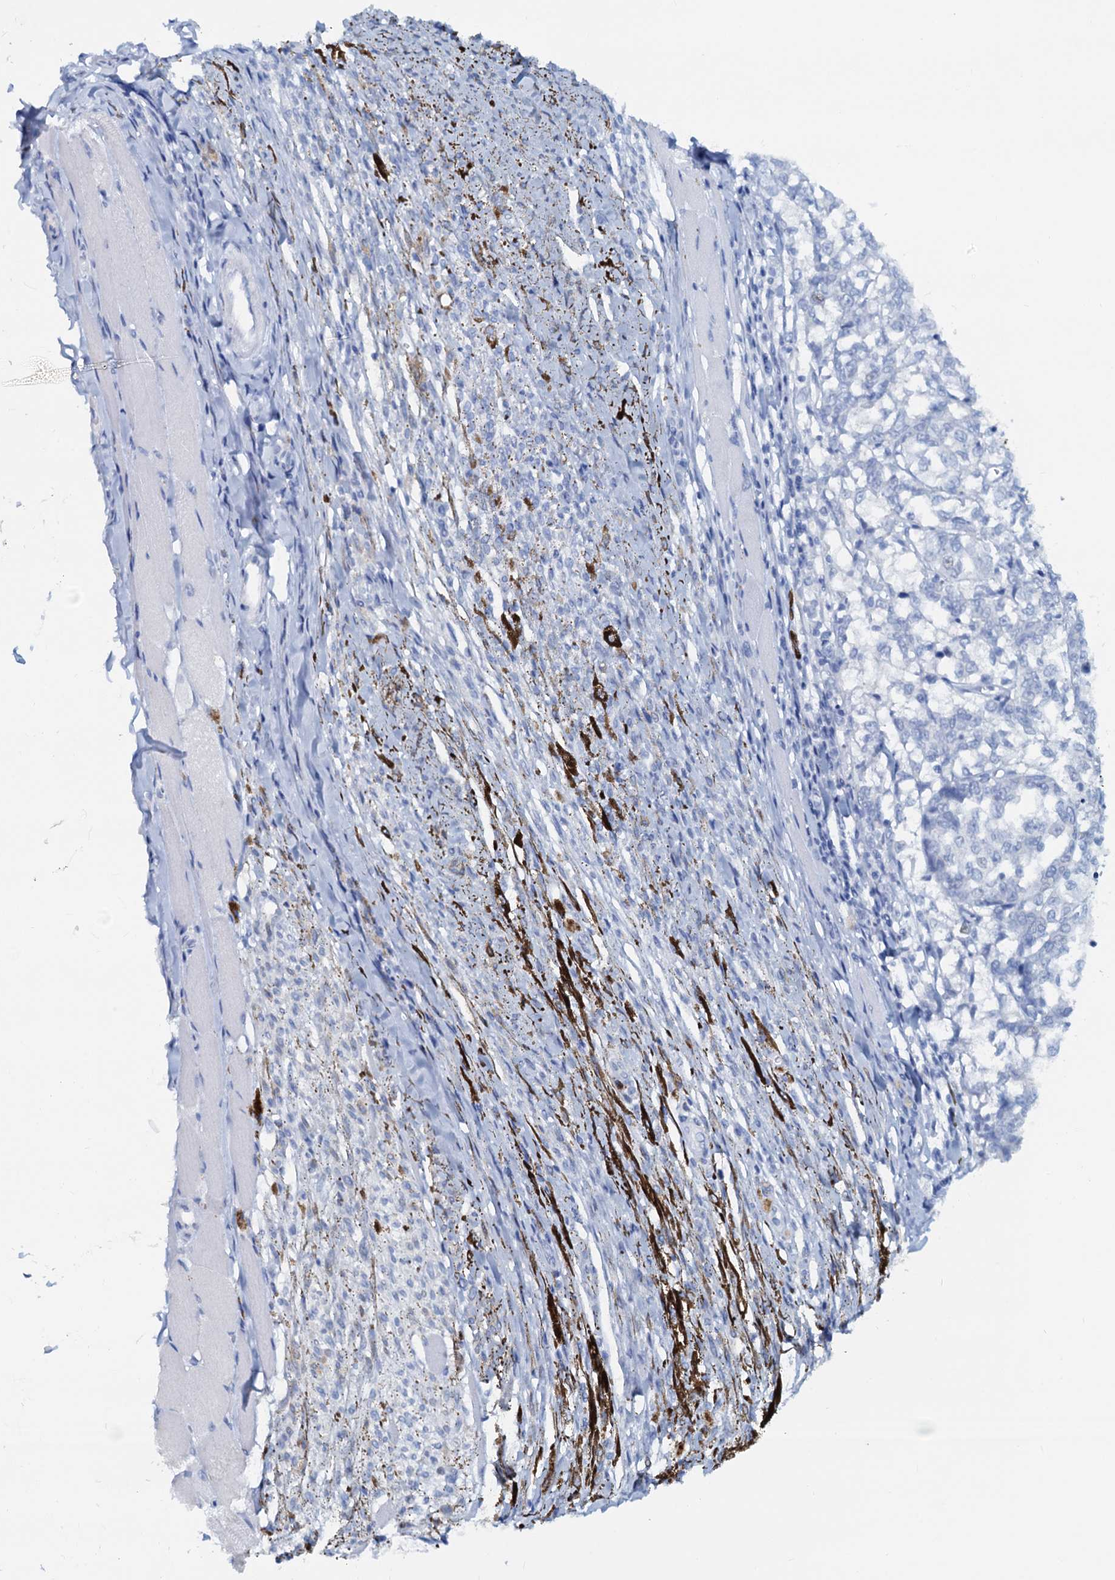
{"staining": {"intensity": "negative", "quantity": "none", "location": "none"}, "tissue": "melanoma", "cell_type": "Tumor cells", "image_type": "cancer", "snomed": [{"axis": "morphology", "description": "Malignant melanoma, NOS"}, {"axis": "topography", "description": "Skin"}], "caption": "DAB (3,3'-diaminobenzidine) immunohistochemical staining of human melanoma demonstrates no significant staining in tumor cells. Brightfield microscopy of immunohistochemistry stained with DAB (3,3'-diaminobenzidine) (brown) and hematoxylin (blue), captured at high magnification.", "gene": "PTGES3", "patient": {"sex": "female", "age": 72}}